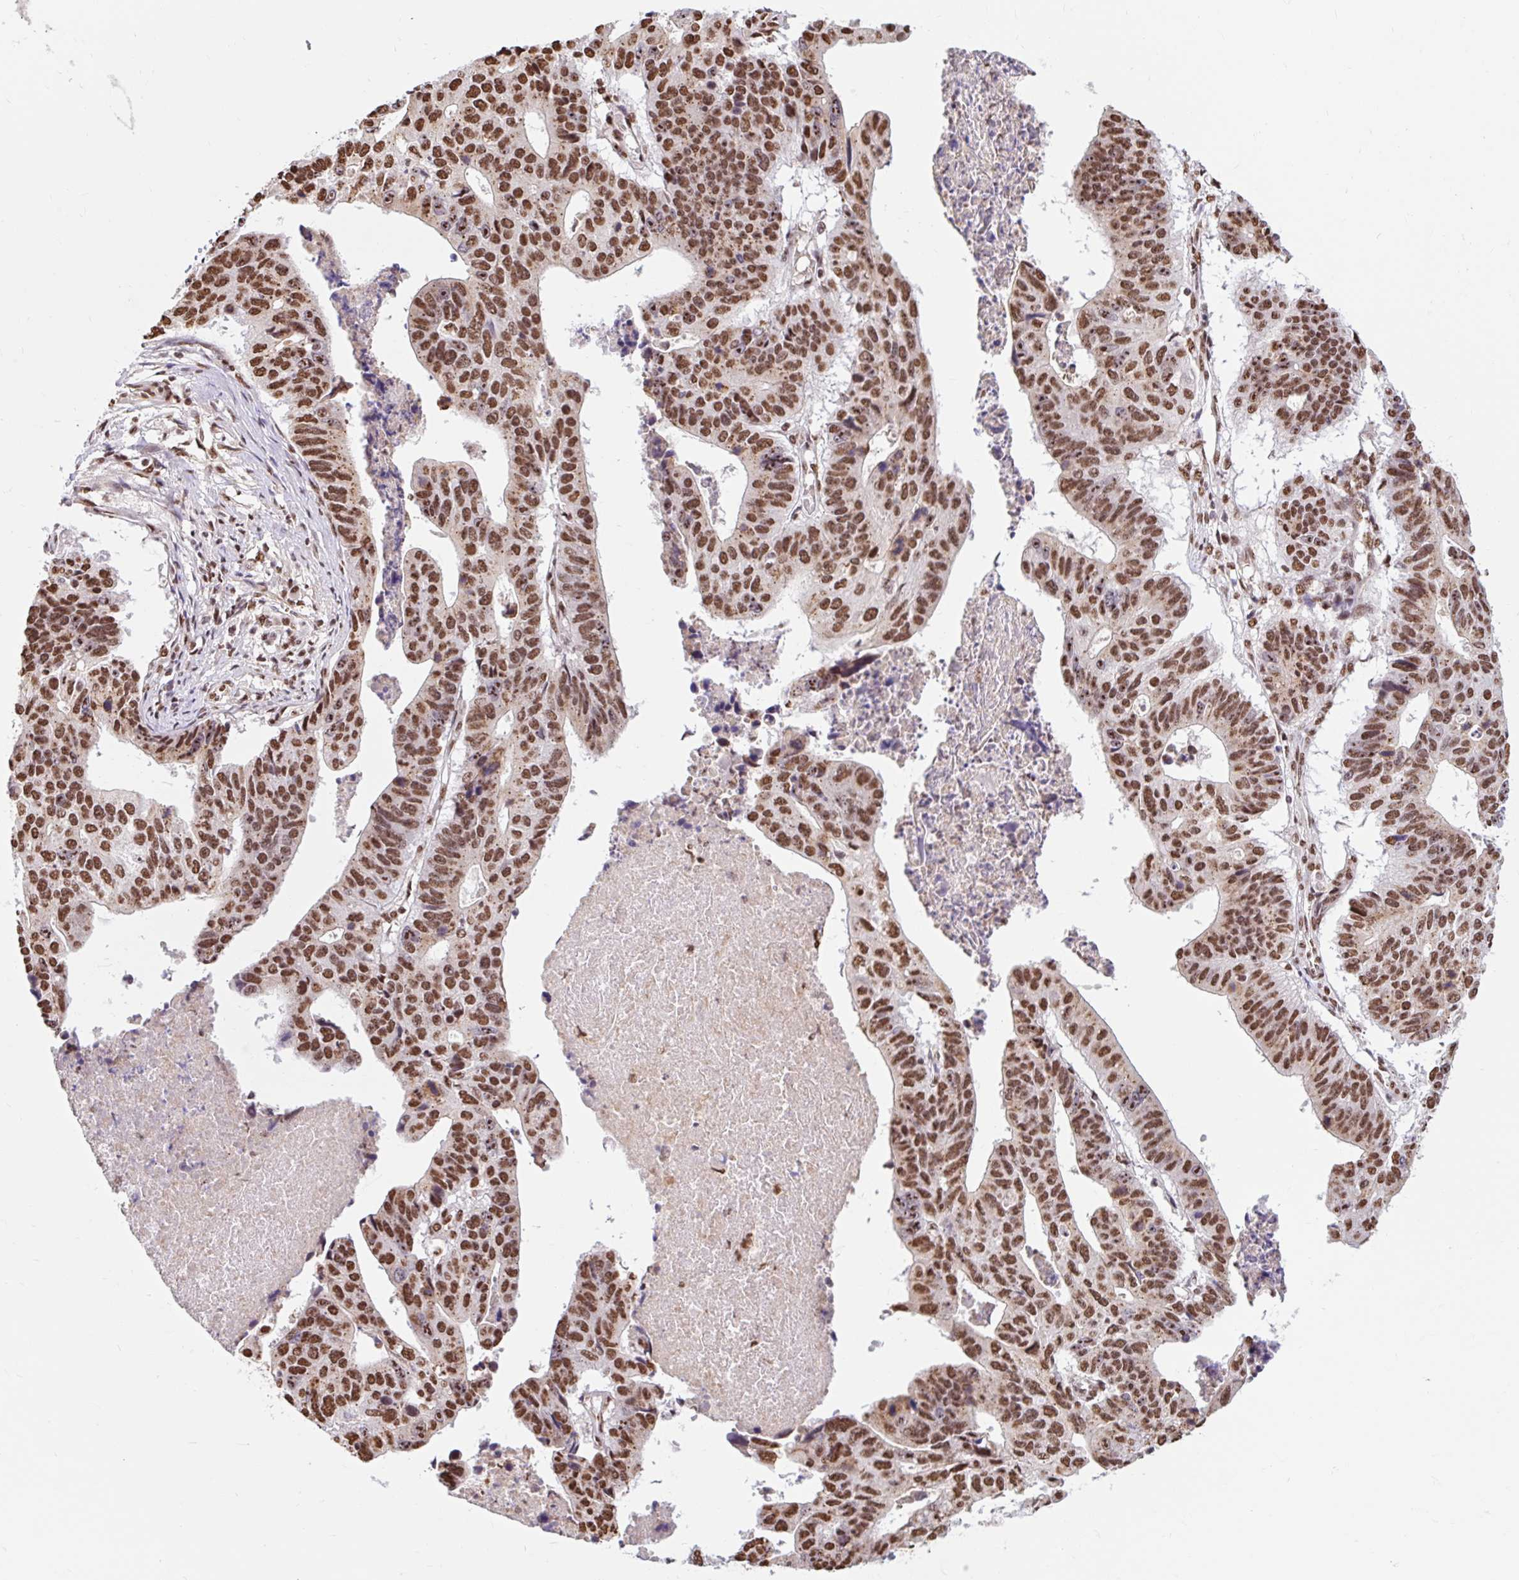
{"staining": {"intensity": "strong", "quantity": ">75%", "location": "nuclear"}, "tissue": "stomach cancer", "cell_type": "Tumor cells", "image_type": "cancer", "snomed": [{"axis": "morphology", "description": "Adenocarcinoma, NOS"}, {"axis": "topography", "description": "Stomach"}], "caption": "IHC of human adenocarcinoma (stomach) exhibits high levels of strong nuclear expression in approximately >75% of tumor cells. (DAB (3,3'-diaminobenzidine) IHC, brown staining for protein, blue staining for nuclei).", "gene": "BICRA", "patient": {"sex": "male", "age": 59}}